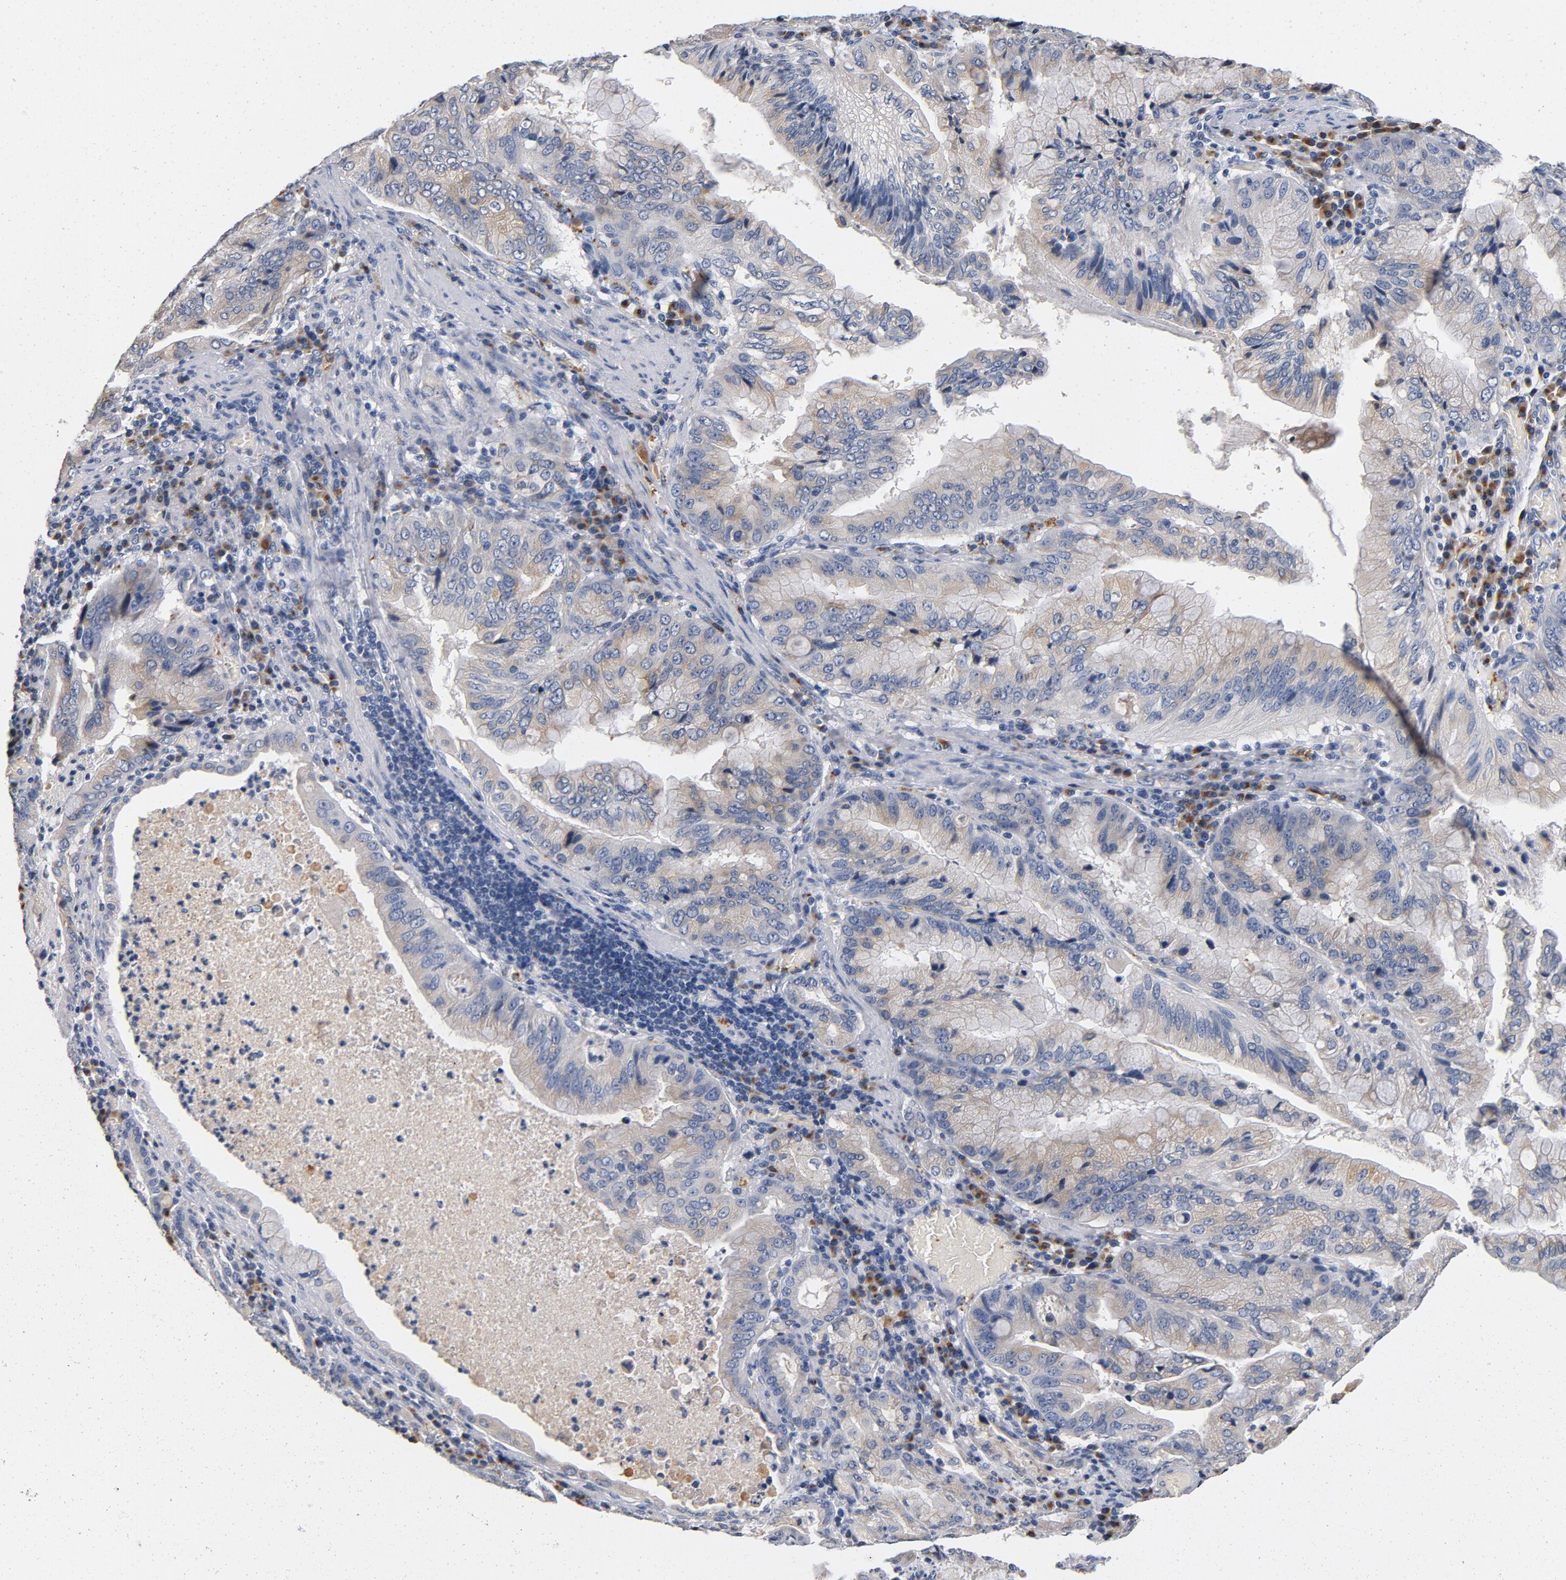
{"staining": {"intensity": "weak", "quantity": ">75%", "location": "cytoplasmic/membranous"}, "tissue": "stomach cancer", "cell_type": "Tumor cells", "image_type": "cancer", "snomed": [{"axis": "morphology", "description": "Adenocarcinoma, NOS"}, {"axis": "topography", "description": "Stomach, upper"}], "caption": "Protein staining shows weak cytoplasmic/membranous staining in about >75% of tumor cells in stomach cancer.", "gene": "LMAN2", "patient": {"sex": "male", "age": 80}}